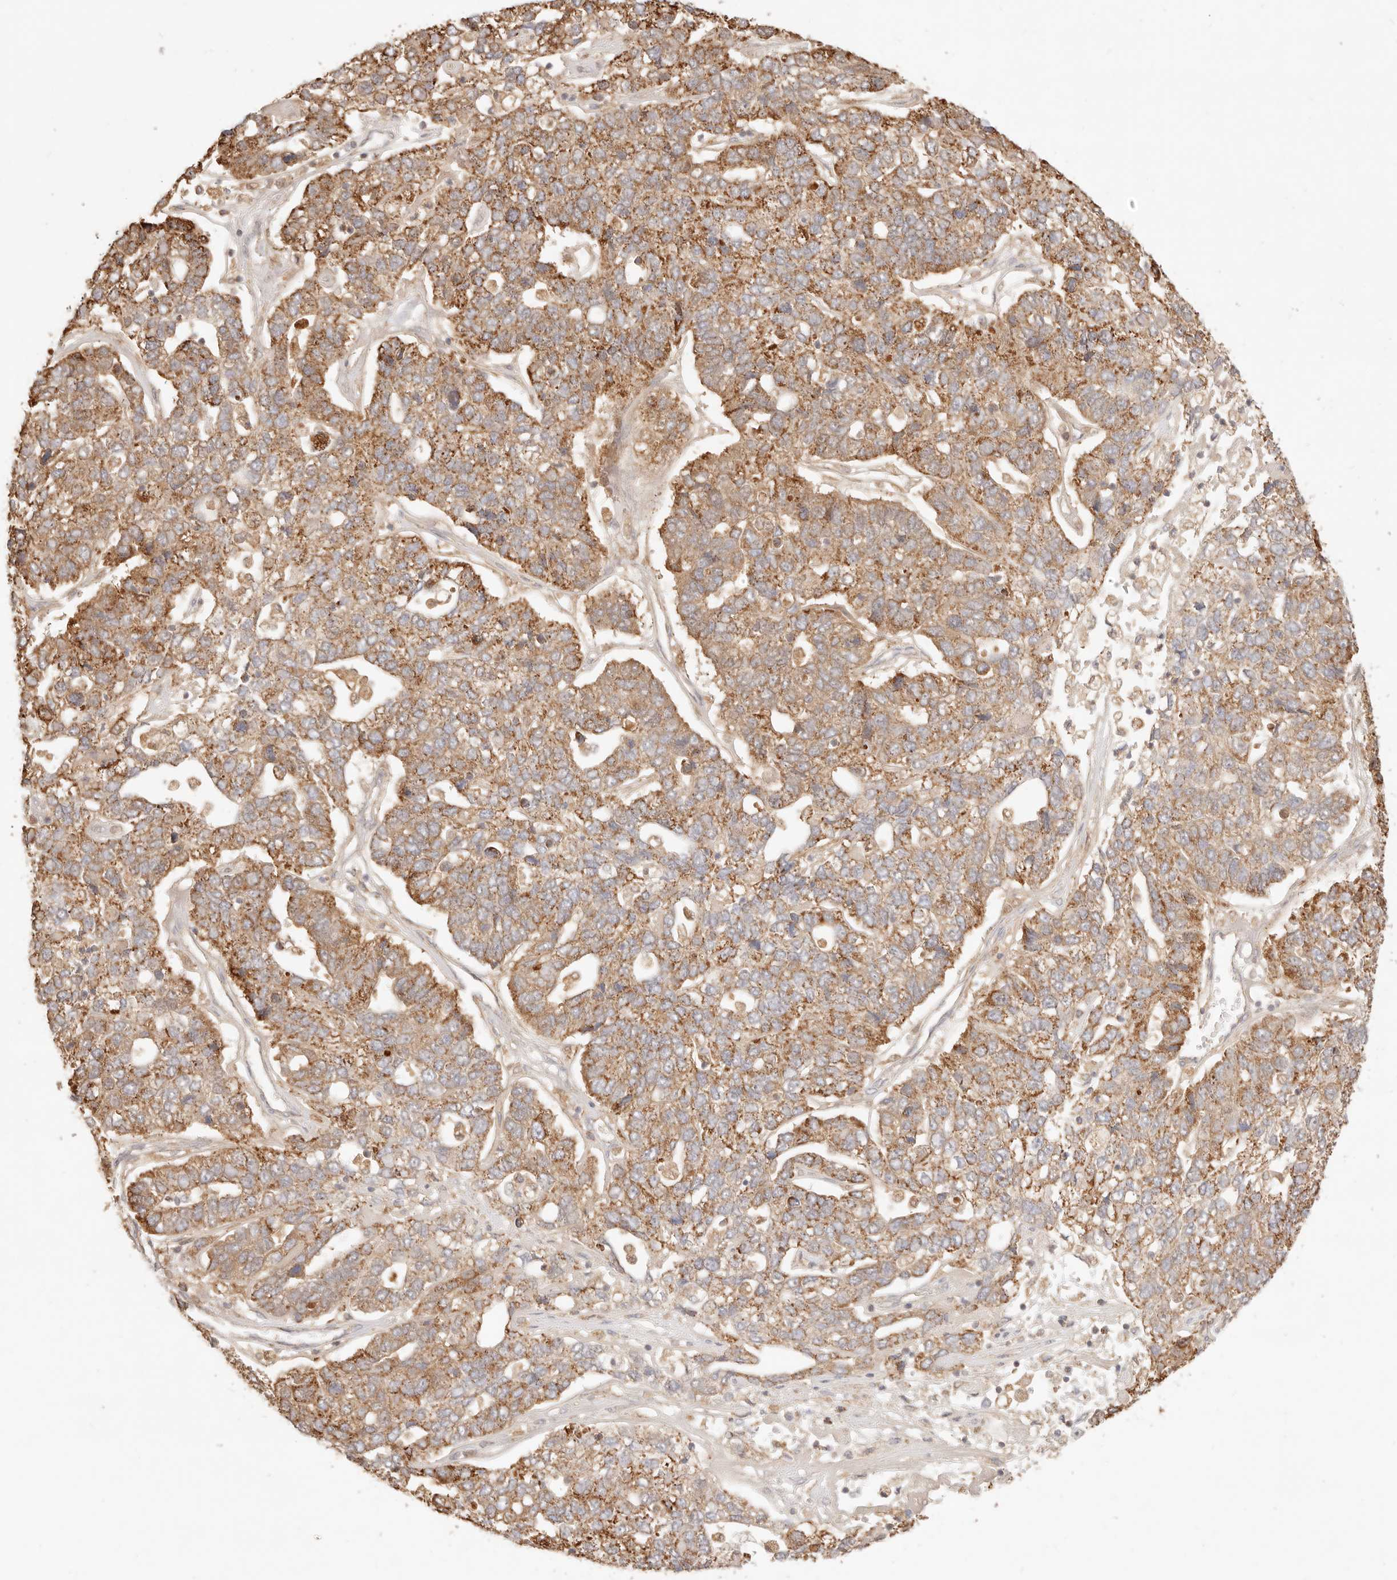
{"staining": {"intensity": "moderate", "quantity": ">75%", "location": "cytoplasmic/membranous"}, "tissue": "pancreatic cancer", "cell_type": "Tumor cells", "image_type": "cancer", "snomed": [{"axis": "morphology", "description": "Adenocarcinoma, NOS"}, {"axis": "topography", "description": "Pancreas"}], "caption": "Human pancreatic adenocarcinoma stained for a protein (brown) reveals moderate cytoplasmic/membranous positive staining in about >75% of tumor cells.", "gene": "CPLANE2", "patient": {"sex": "female", "age": 61}}